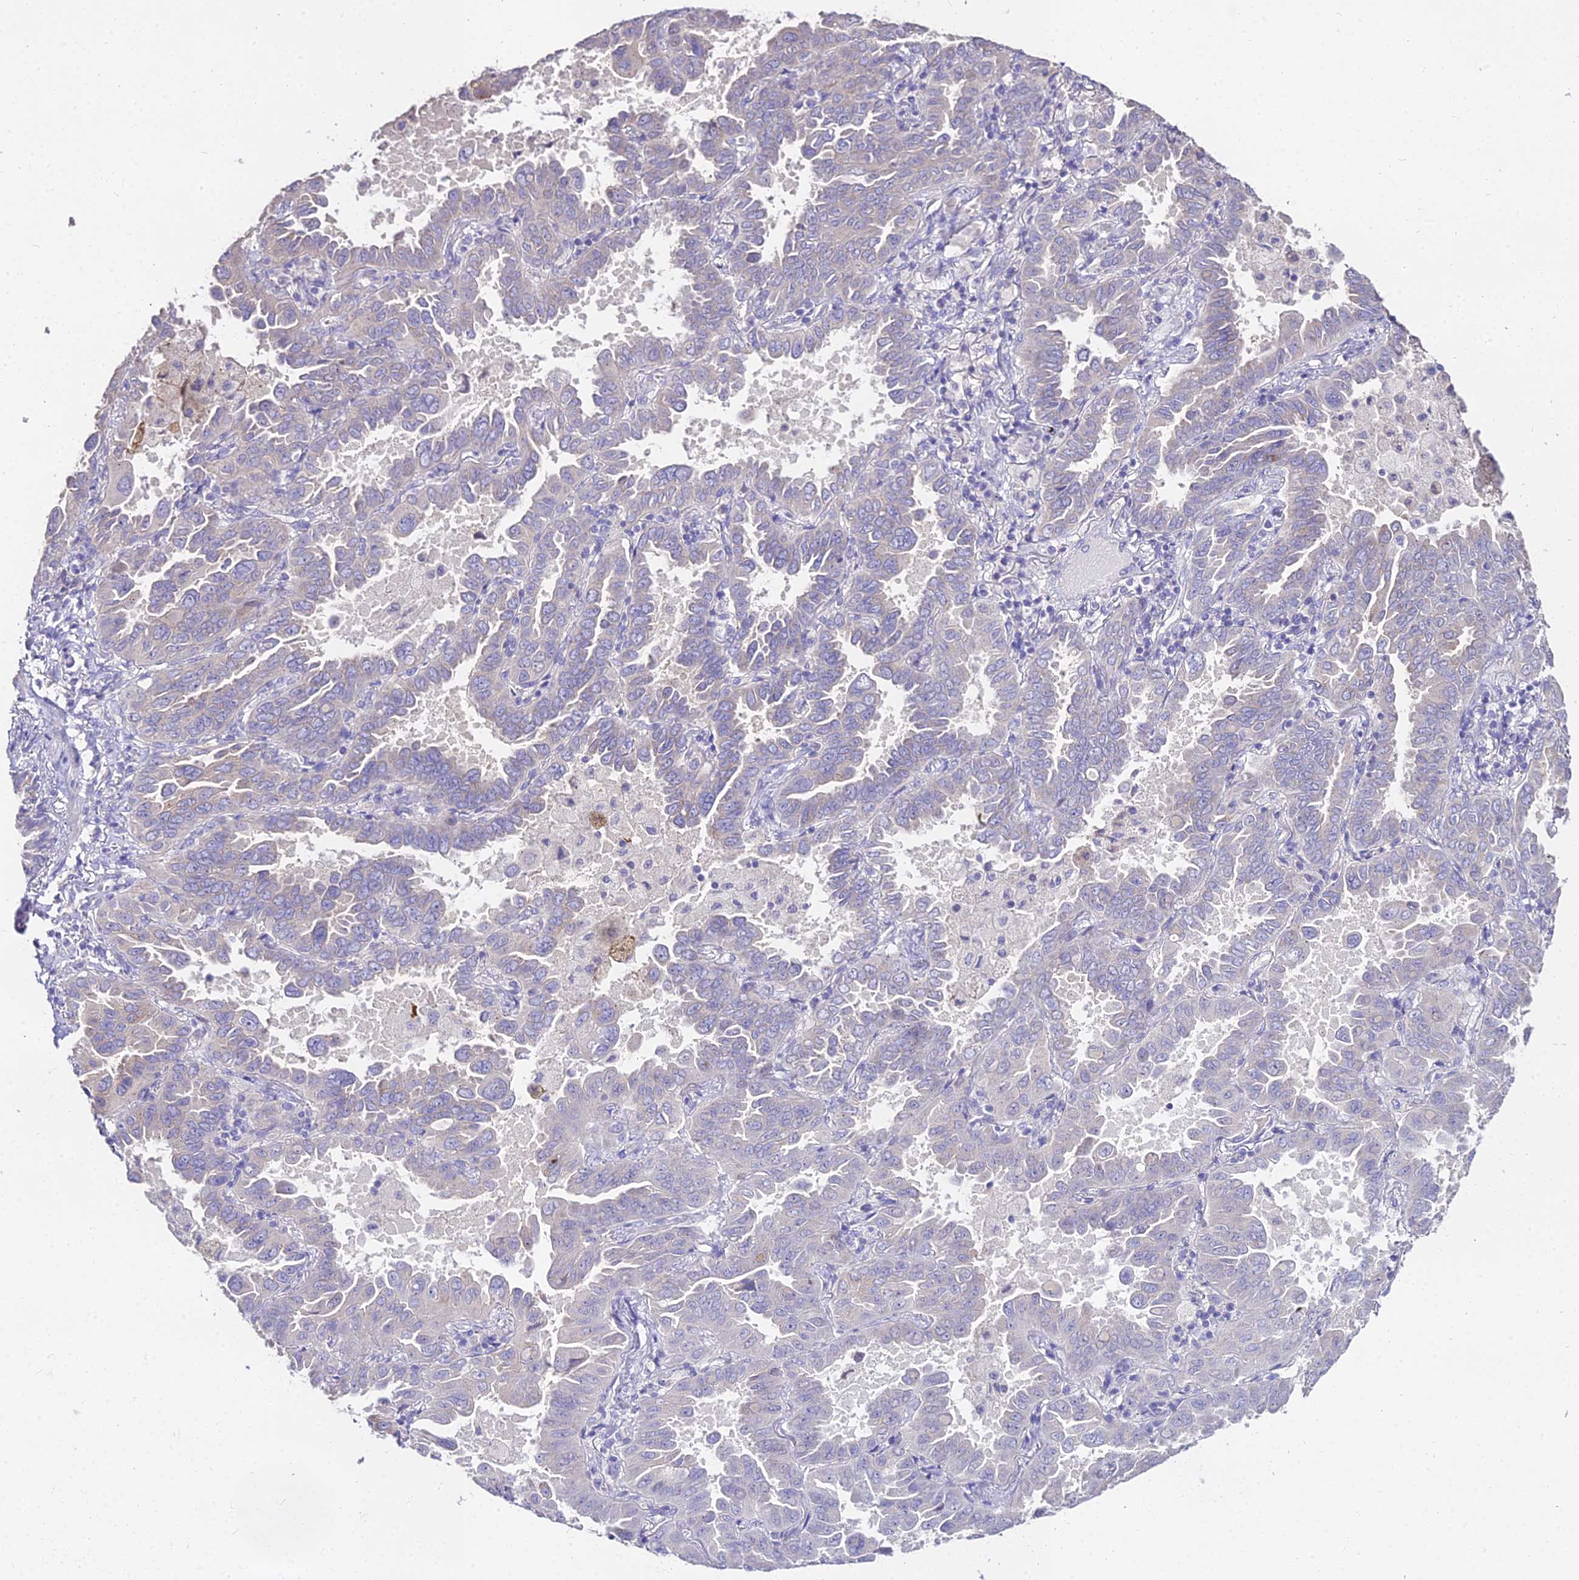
{"staining": {"intensity": "negative", "quantity": "none", "location": "none"}, "tissue": "lung cancer", "cell_type": "Tumor cells", "image_type": "cancer", "snomed": [{"axis": "morphology", "description": "Adenocarcinoma, NOS"}, {"axis": "topography", "description": "Lung"}], "caption": "Immunohistochemistry micrograph of neoplastic tissue: adenocarcinoma (lung) stained with DAB reveals no significant protein staining in tumor cells. (DAB (3,3'-diaminobenzidine) immunohistochemistry (IHC) visualized using brightfield microscopy, high magnification).", "gene": "GLYAT", "patient": {"sex": "male", "age": 64}}